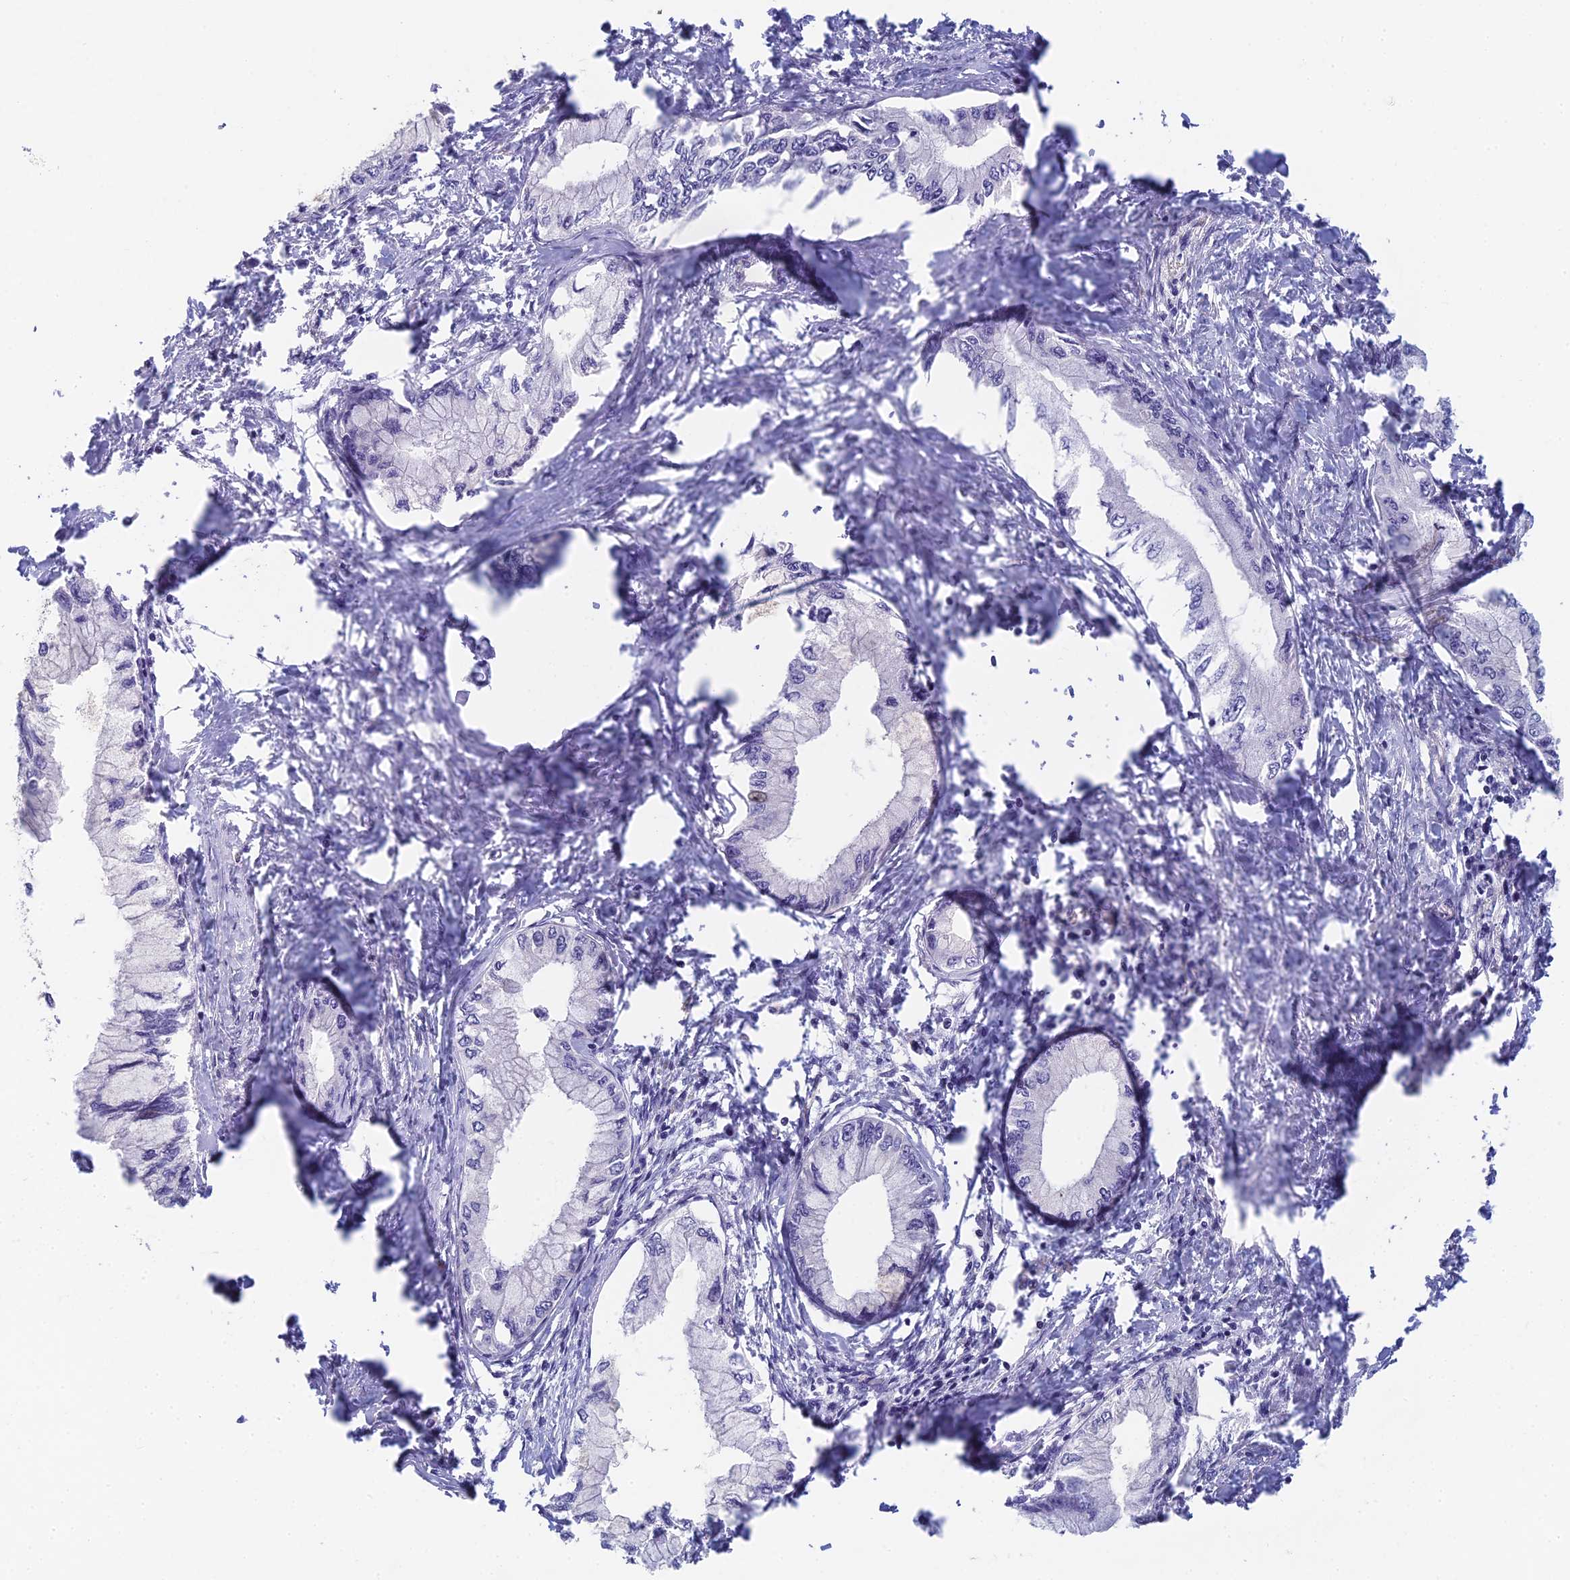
{"staining": {"intensity": "negative", "quantity": "none", "location": "none"}, "tissue": "pancreatic cancer", "cell_type": "Tumor cells", "image_type": "cancer", "snomed": [{"axis": "morphology", "description": "Adenocarcinoma, NOS"}, {"axis": "topography", "description": "Pancreas"}], "caption": "IHC image of pancreatic cancer stained for a protein (brown), which displays no expression in tumor cells. (Brightfield microscopy of DAB (3,3'-diaminobenzidine) immunohistochemistry at high magnification).", "gene": "PPP1R26", "patient": {"sex": "male", "age": 48}}